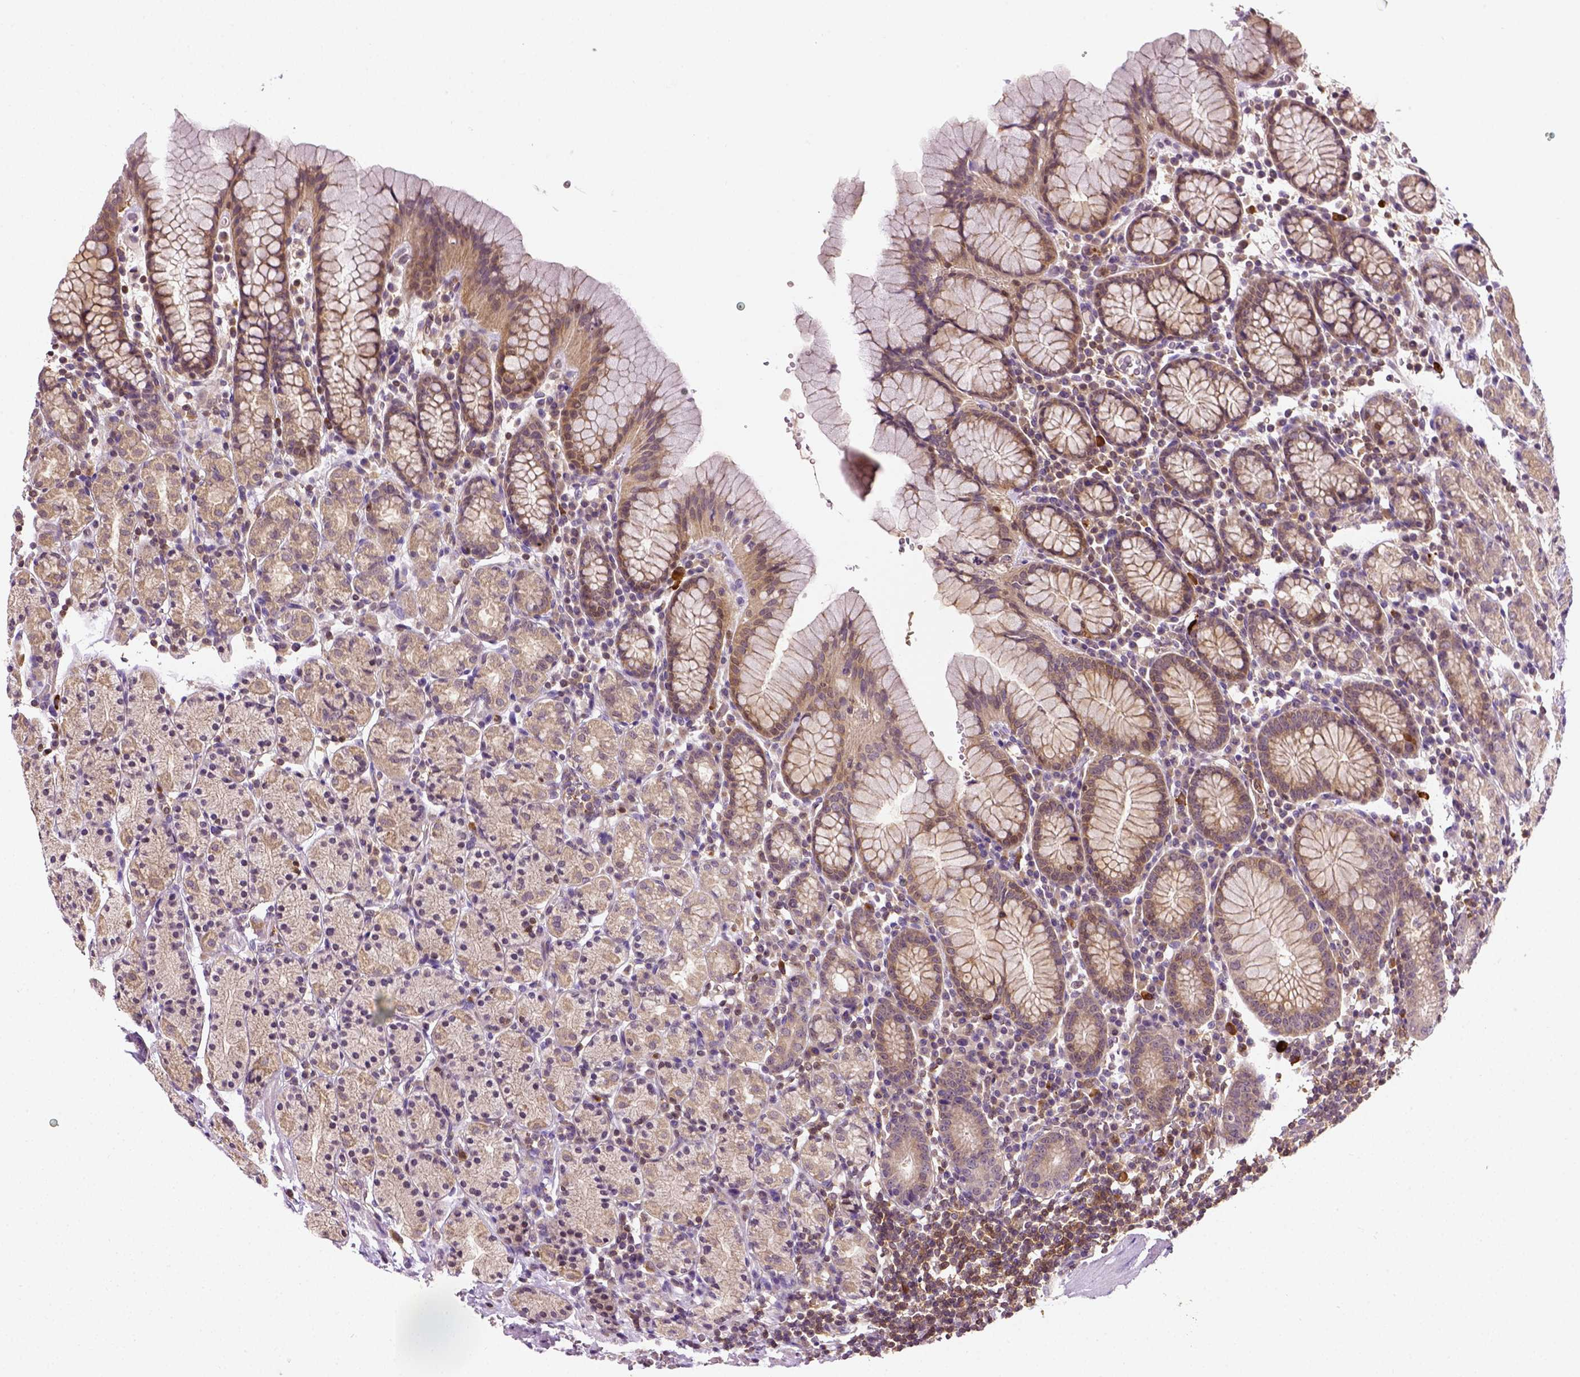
{"staining": {"intensity": "moderate", "quantity": ">75%", "location": "cytoplasmic/membranous"}, "tissue": "stomach", "cell_type": "Glandular cells", "image_type": "normal", "snomed": [{"axis": "morphology", "description": "Normal tissue, NOS"}, {"axis": "topography", "description": "Stomach, upper"}, {"axis": "topography", "description": "Stomach"}], "caption": "A high-resolution image shows immunohistochemistry staining of benign stomach, which reveals moderate cytoplasmic/membranous expression in about >75% of glandular cells.", "gene": "MATK", "patient": {"sex": "male", "age": 62}}